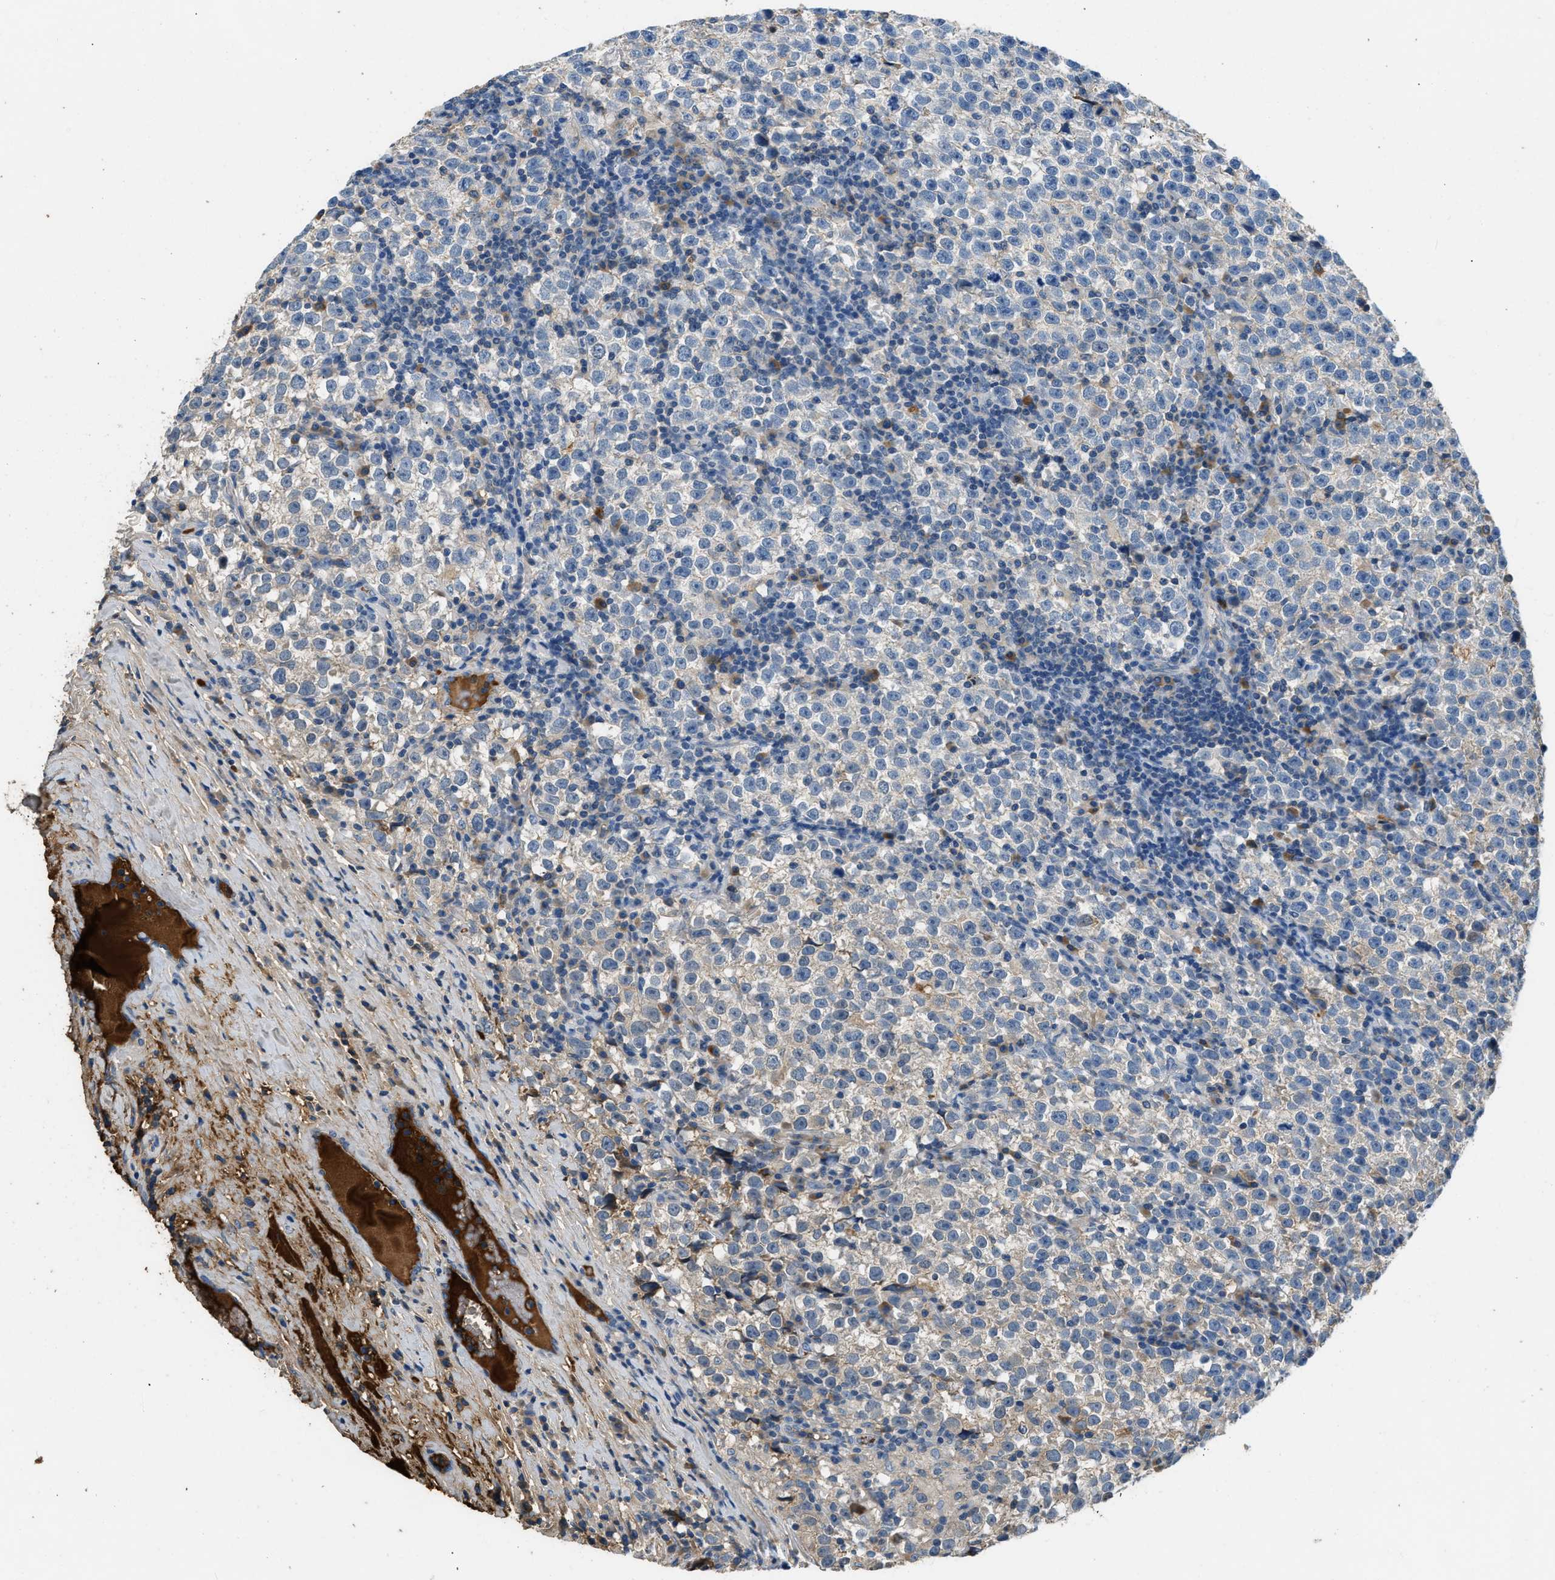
{"staining": {"intensity": "weak", "quantity": "<25%", "location": "cytoplasmic/membranous"}, "tissue": "testis cancer", "cell_type": "Tumor cells", "image_type": "cancer", "snomed": [{"axis": "morphology", "description": "Normal tissue, NOS"}, {"axis": "morphology", "description": "Seminoma, NOS"}, {"axis": "topography", "description": "Testis"}], "caption": "Testis seminoma was stained to show a protein in brown. There is no significant staining in tumor cells.", "gene": "STC1", "patient": {"sex": "male", "age": 43}}